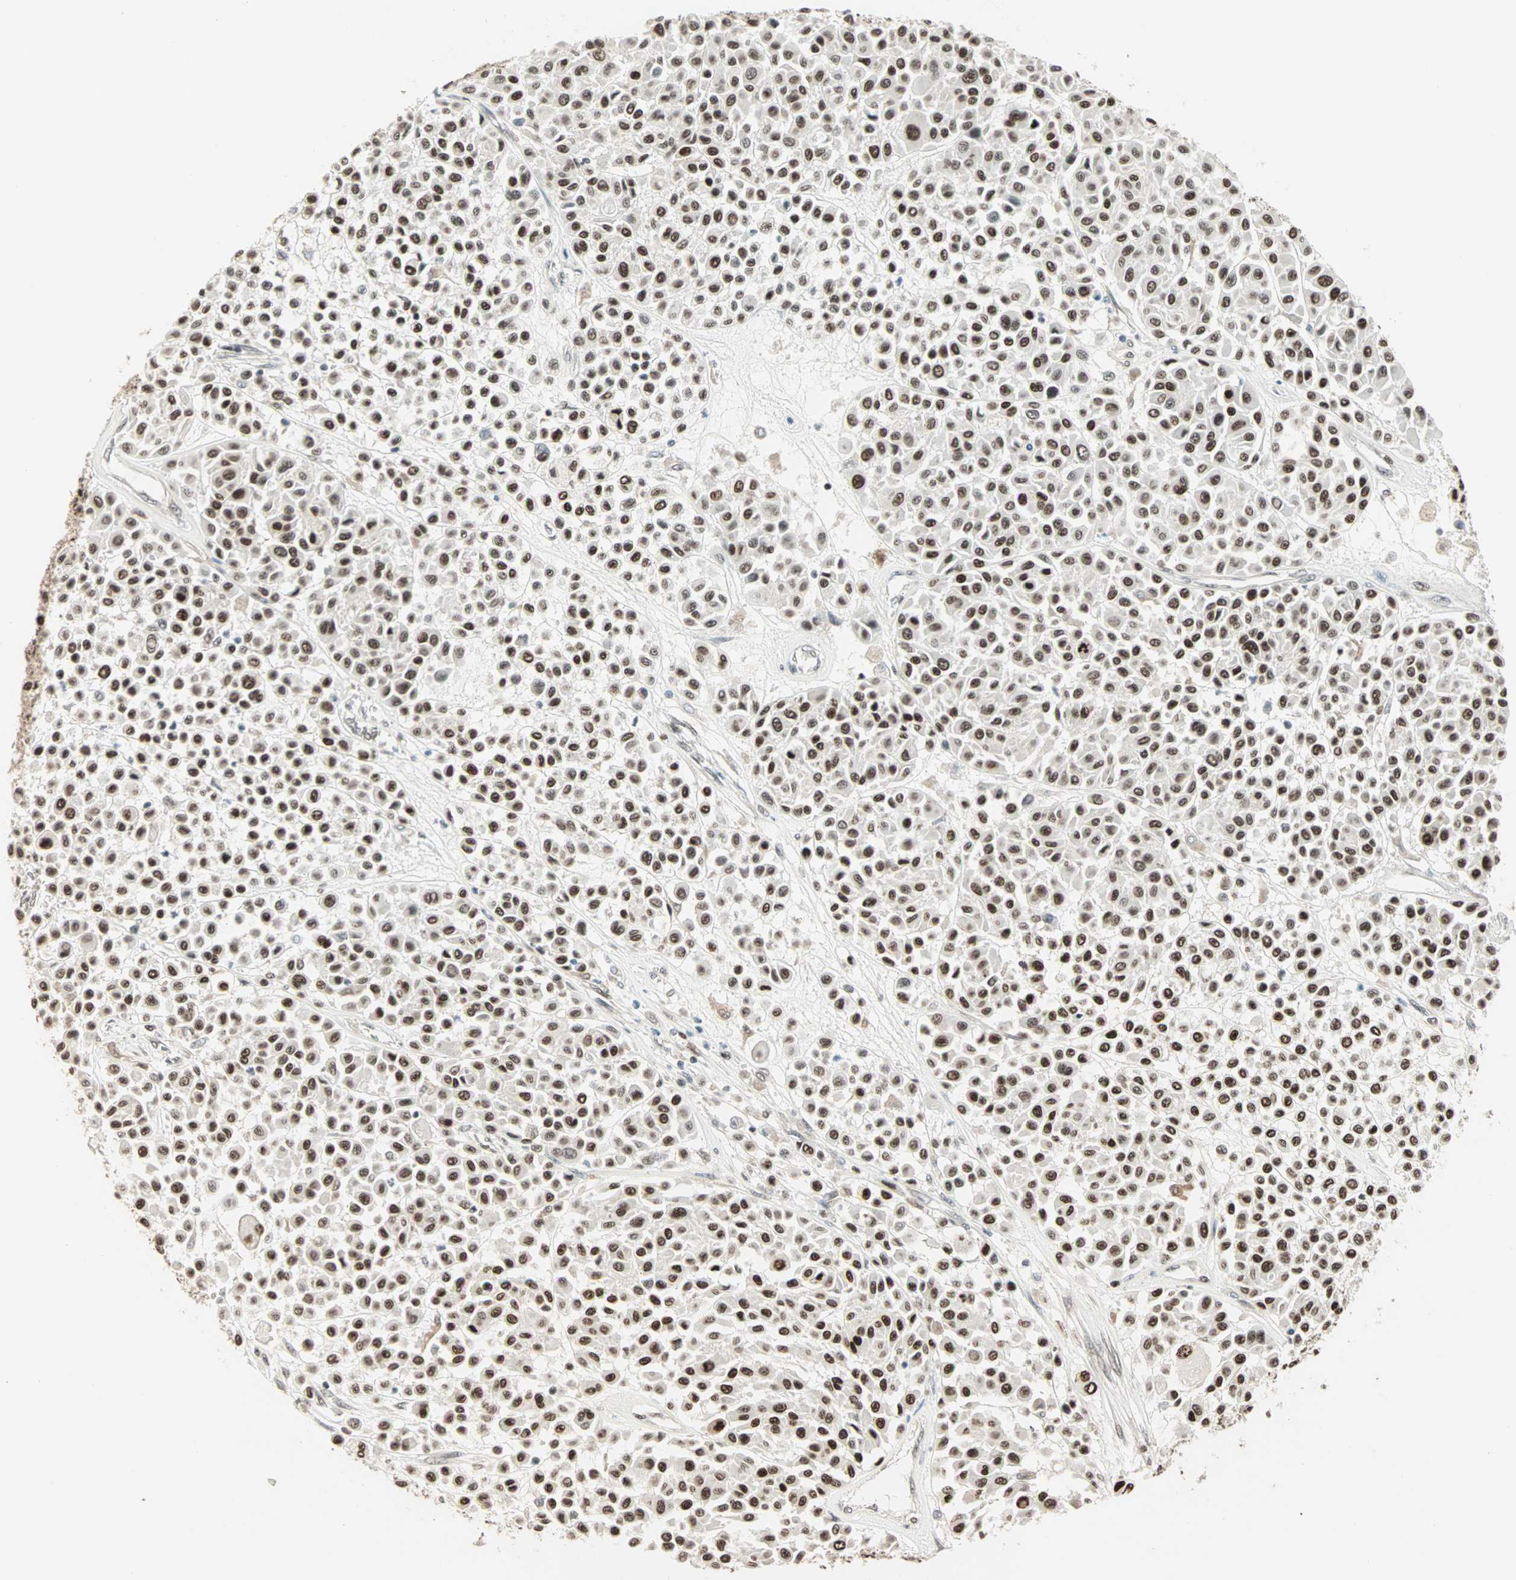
{"staining": {"intensity": "strong", "quantity": ">75%", "location": "nuclear"}, "tissue": "melanoma", "cell_type": "Tumor cells", "image_type": "cancer", "snomed": [{"axis": "morphology", "description": "Malignant melanoma, Metastatic site"}, {"axis": "topography", "description": "Soft tissue"}], "caption": "IHC of malignant melanoma (metastatic site) exhibits high levels of strong nuclear positivity in approximately >75% of tumor cells.", "gene": "MDC1", "patient": {"sex": "male", "age": 41}}